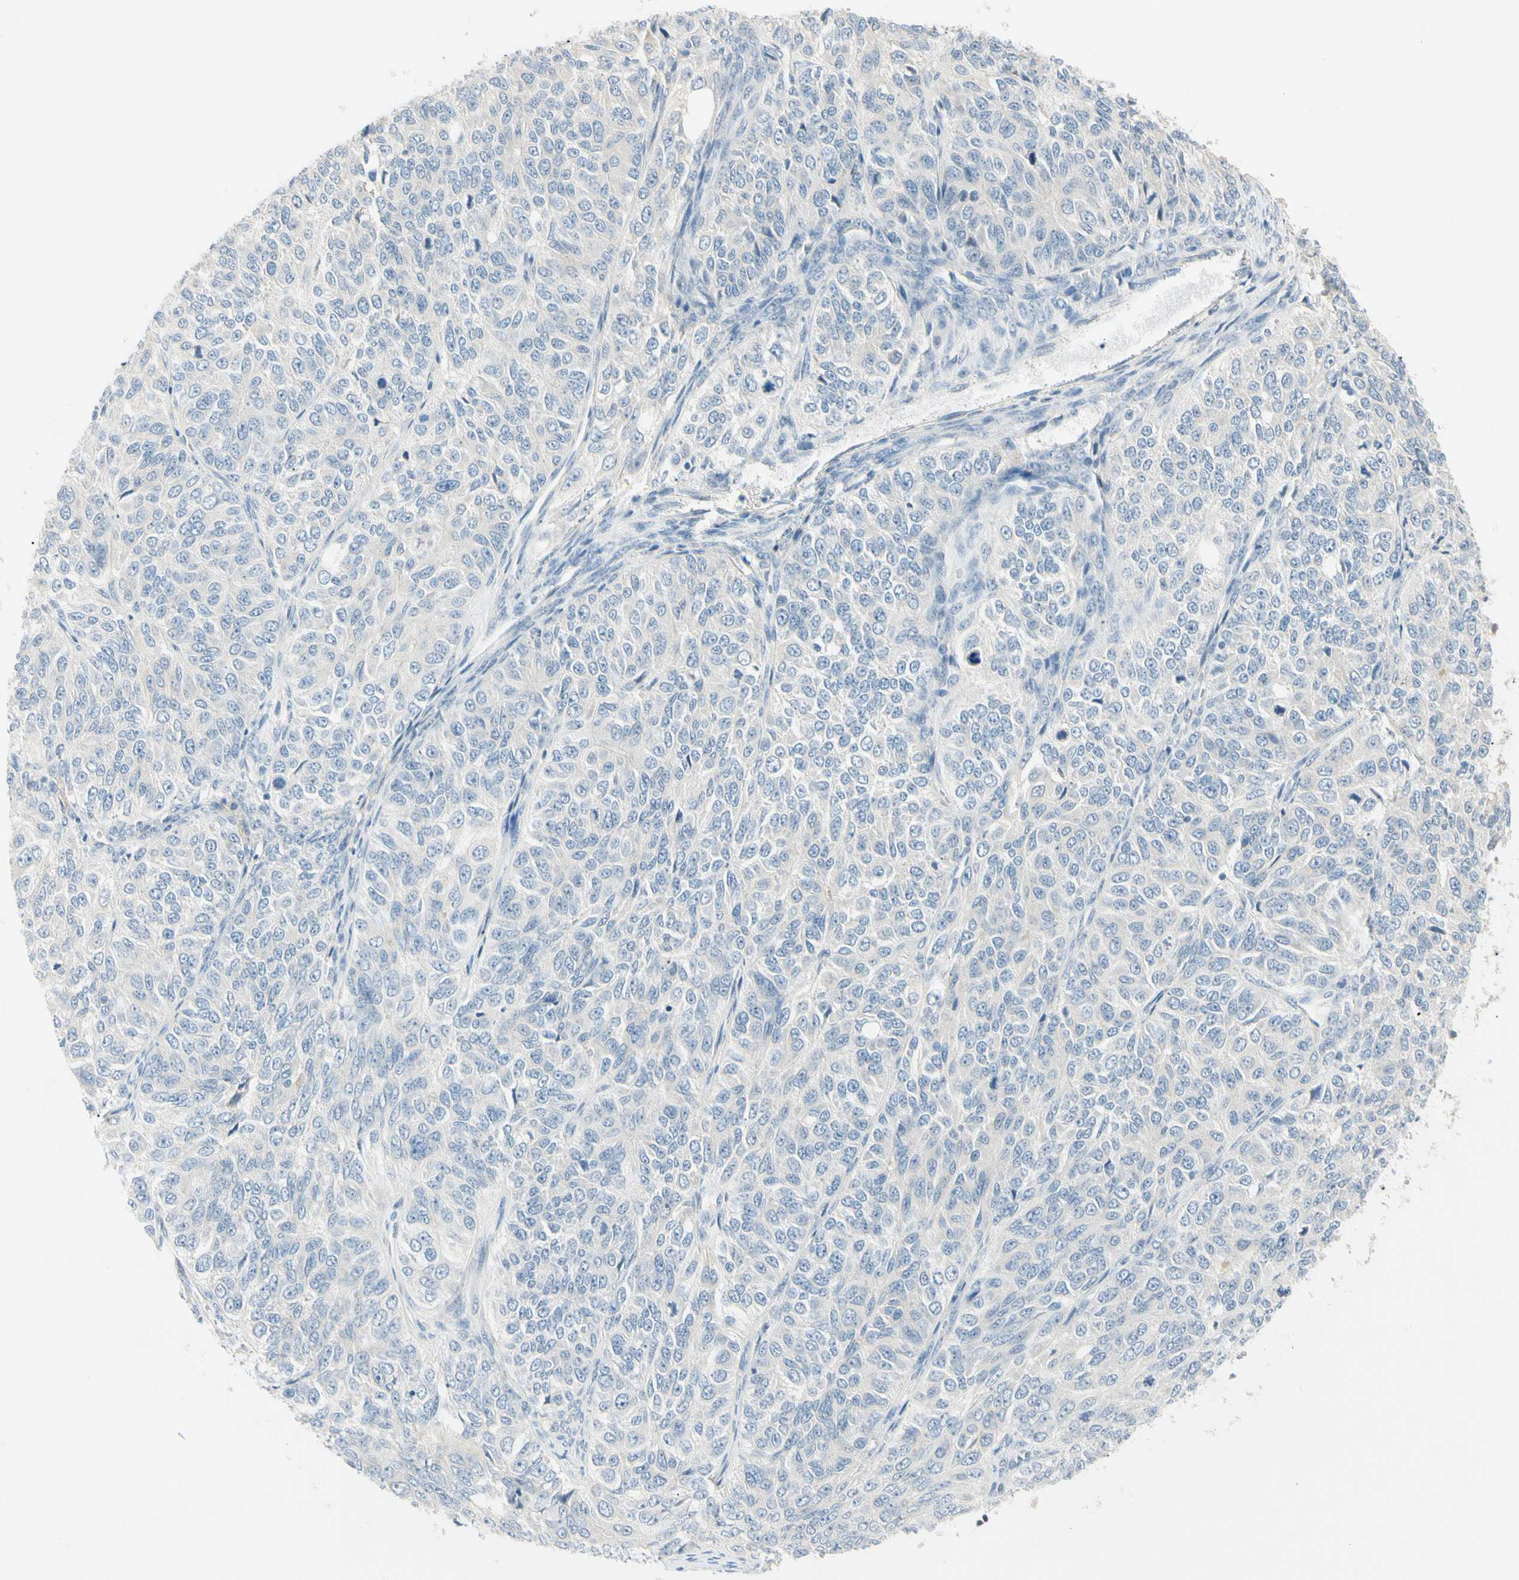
{"staining": {"intensity": "negative", "quantity": "none", "location": "none"}, "tissue": "ovarian cancer", "cell_type": "Tumor cells", "image_type": "cancer", "snomed": [{"axis": "morphology", "description": "Carcinoma, endometroid"}, {"axis": "topography", "description": "Ovary"}], "caption": "Photomicrograph shows no significant protein expression in tumor cells of endometroid carcinoma (ovarian). (DAB immunohistochemistry (IHC), high magnification).", "gene": "ALDH18A1", "patient": {"sex": "female", "age": 51}}